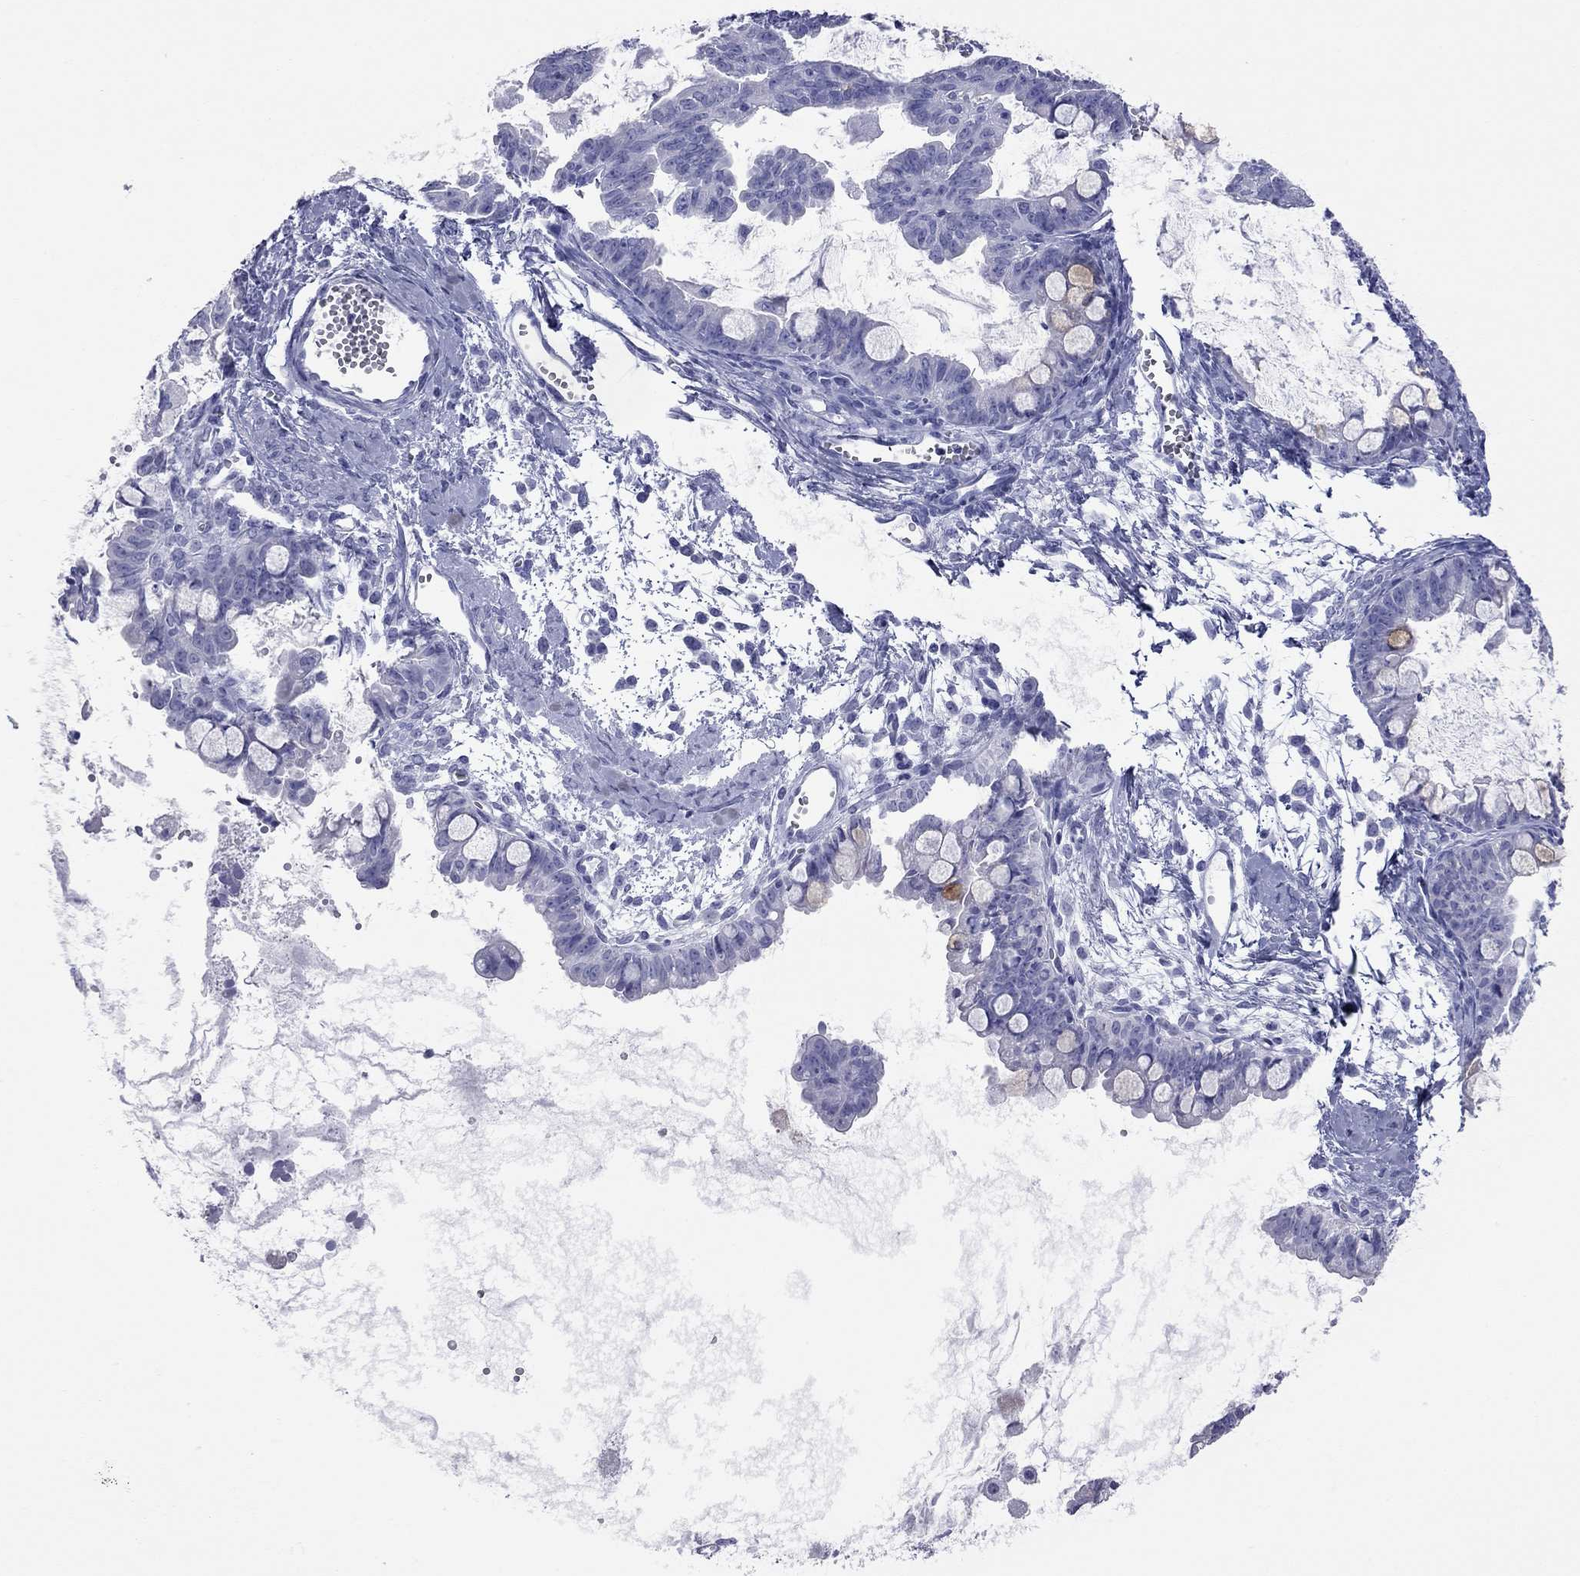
{"staining": {"intensity": "negative", "quantity": "none", "location": "none"}, "tissue": "ovarian cancer", "cell_type": "Tumor cells", "image_type": "cancer", "snomed": [{"axis": "morphology", "description": "Cystadenocarcinoma, mucinous, NOS"}, {"axis": "topography", "description": "Ovary"}], "caption": "The IHC micrograph has no significant positivity in tumor cells of ovarian cancer tissue. (Stains: DAB (3,3'-diaminobenzidine) IHC with hematoxylin counter stain, Microscopy: brightfield microscopy at high magnification).", "gene": "VSIG10", "patient": {"sex": "female", "age": 63}}